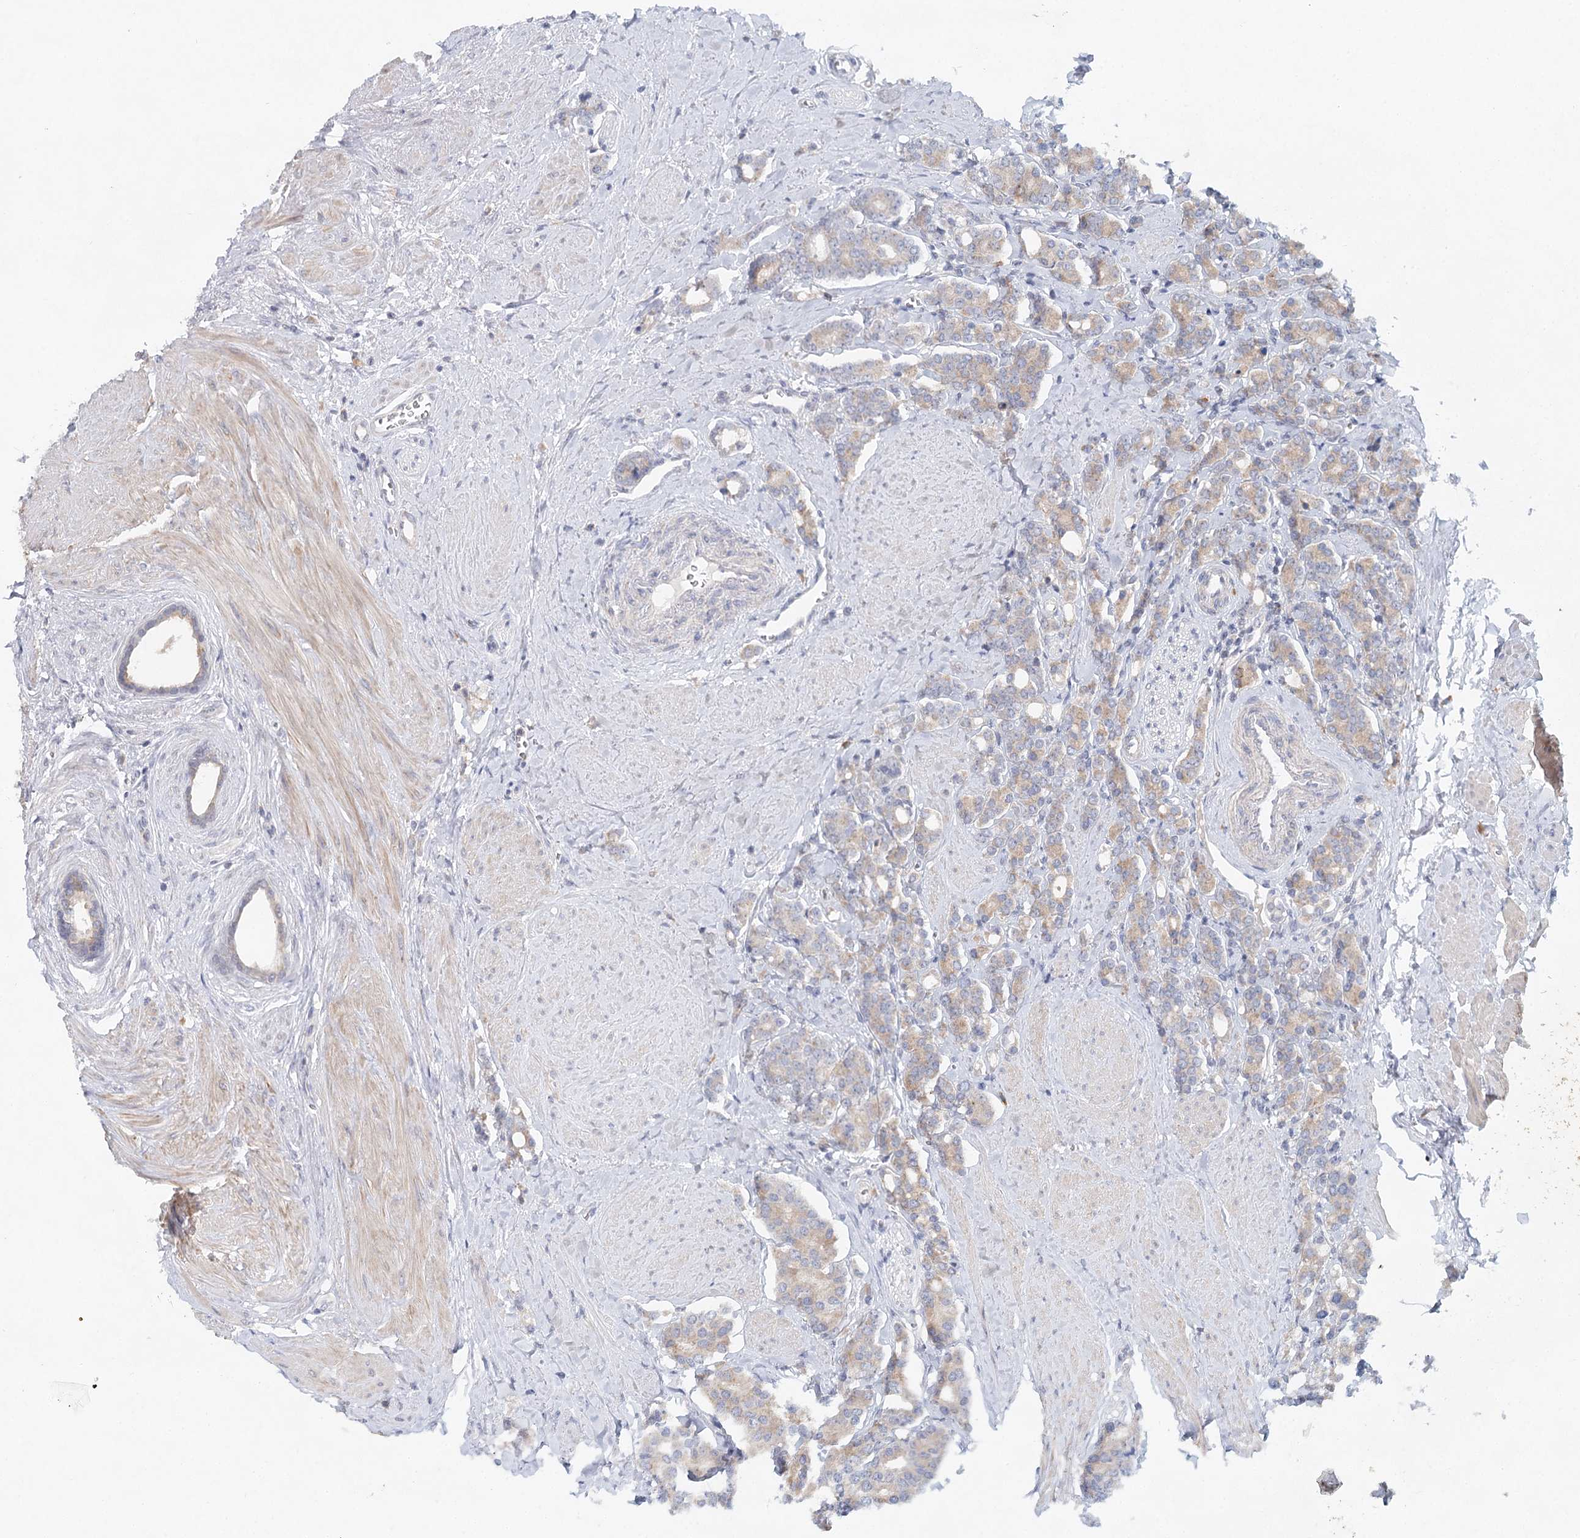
{"staining": {"intensity": "weak", "quantity": "25%-75%", "location": "cytoplasmic/membranous"}, "tissue": "prostate cancer", "cell_type": "Tumor cells", "image_type": "cancer", "snomed": [{"axis": "morphology", "description": "Adenocarcinoma, High grade"}, {"axis": "topography", "description": "Prostate"}], "caption": "Protein expression analysis of prostate high-grade adenocarcinoma shows weak cytoplasmic/membranous positivity in approximately 25%-75% of tumor cells.", "gene": "BLTP1", "patient": {"sex": "male", "age": 62}}